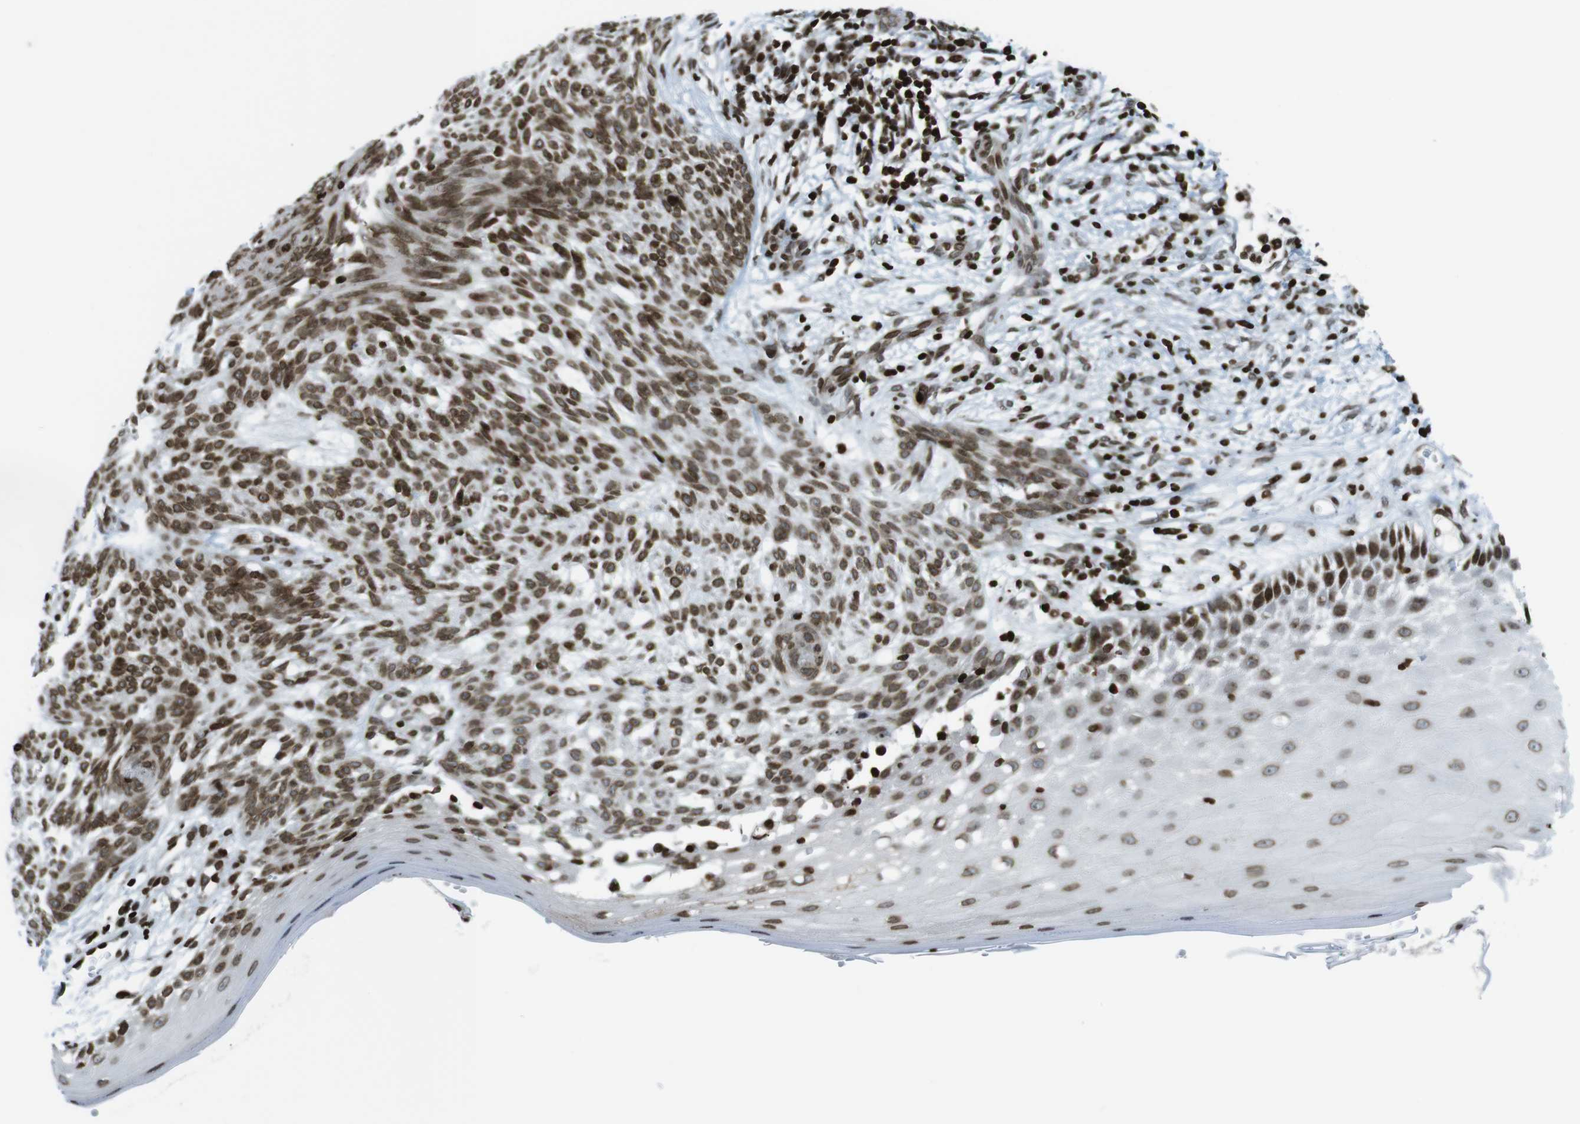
{"staining": {"intensity": "moderate", "quantity": ">75%", "location": "nuclear"}, "tissue": "skin cancer", "cell_type": "Tumor cells", "image_type": "cancer", "snomed": [{"axis": "morphology", "description": "Basal cell carcinoma"}, {"axis": "topography", "description": "Skin"}], "caption": "Human skin cancer (basal cell carcinoma) stained with a protein marker exhibits moderate staining in tumor cells.", "gene": "H2AC8", "patient": {"sex": "female", "age": 59}}